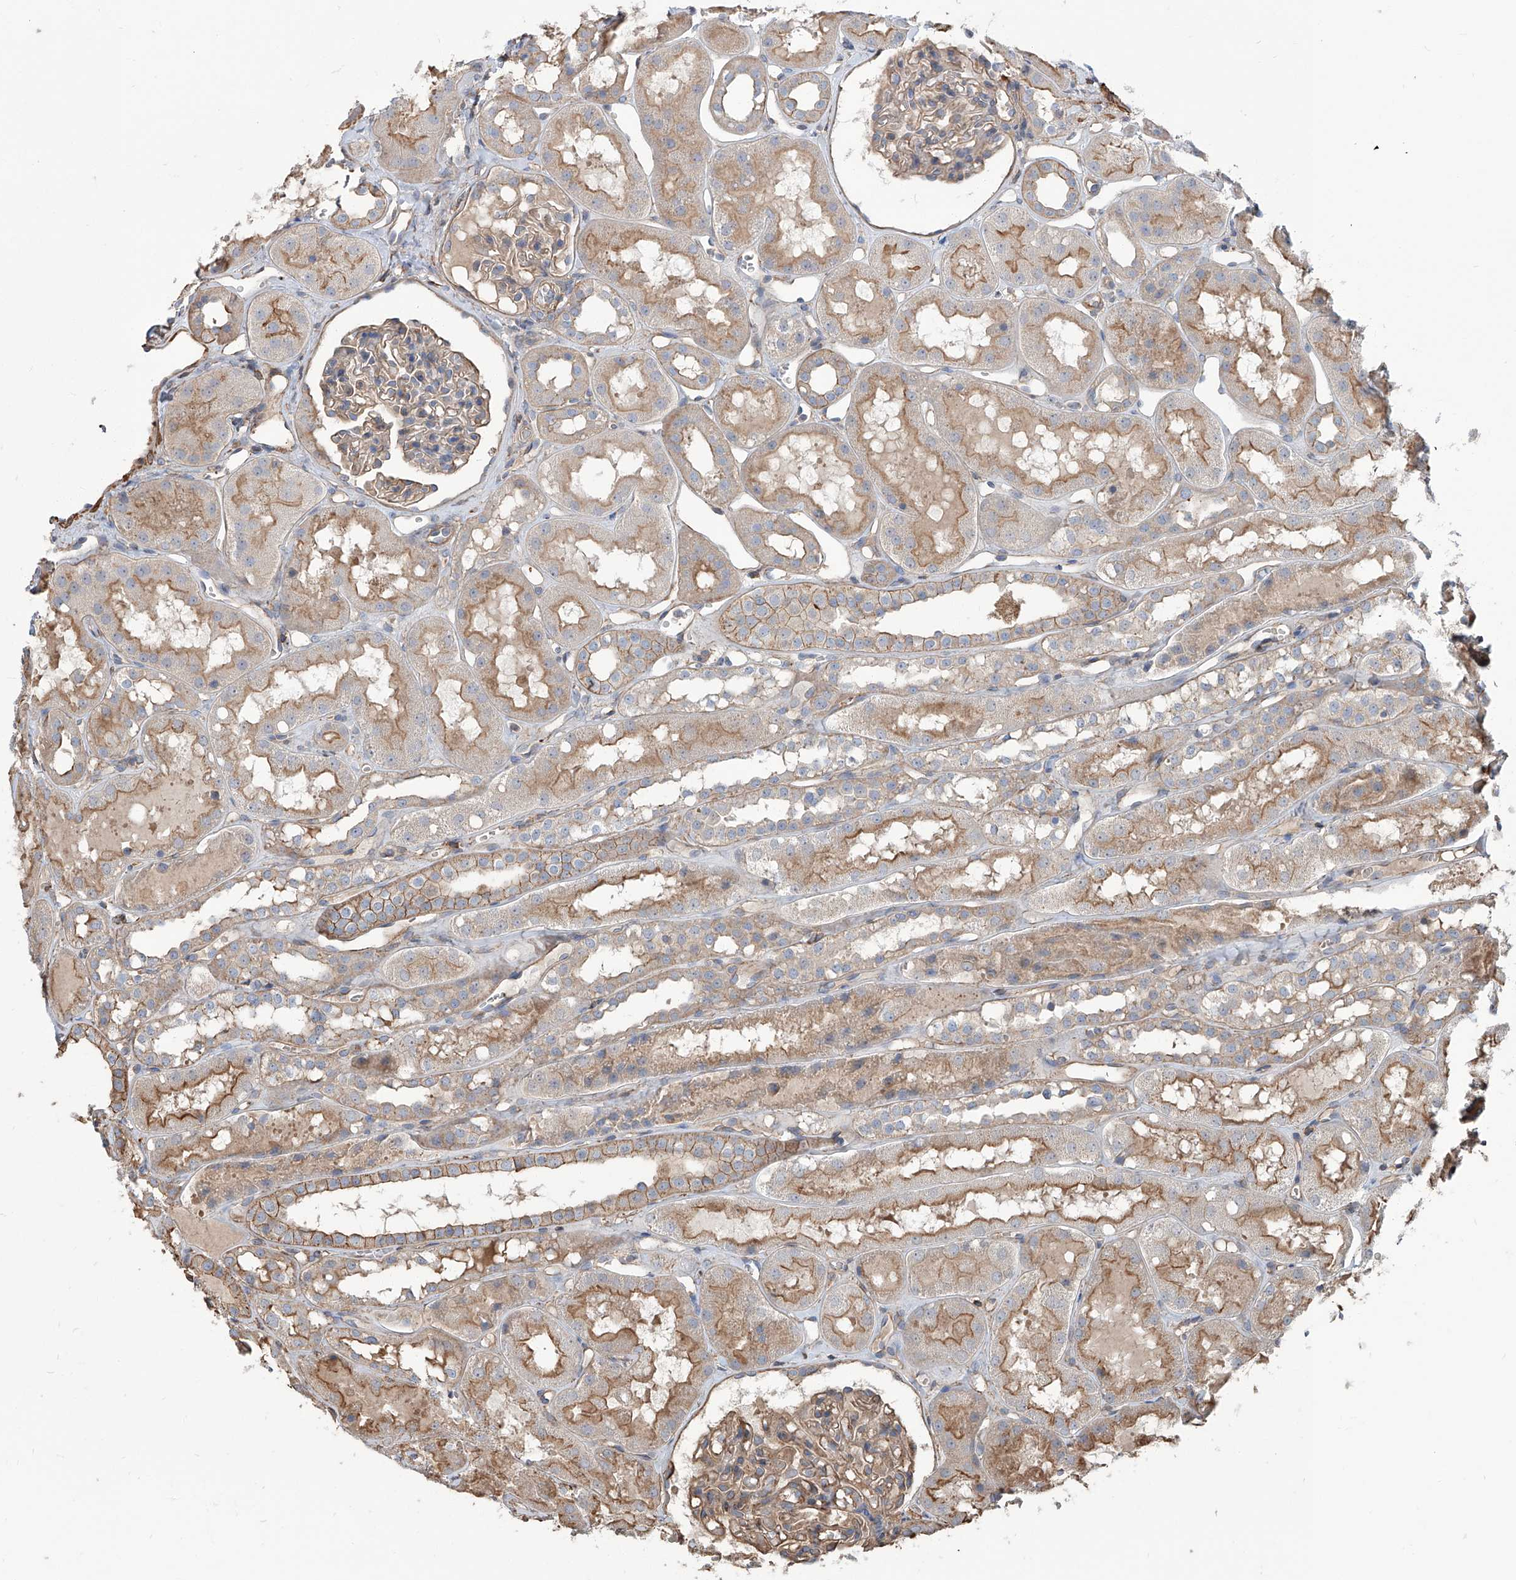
{"staining": {"intensity": "weak", "quantity": "25%-75%", "location": "cytoplasmic/membranous"}, "tissue": "kidney", "cell_type": "Cells in glomeruli", "image_type": "normal", "snomed": [{"axis": "morphology", "description": "Normal tissue, NOS"}, {"axis": "topography", "description": "Kidney"}], "caption": "Immunohistochemical staining of benign kidney reveals 25%-75% levels of weak cytoplasmic/membranous protein expression in approximately 25%-75% of cells in glomeruli.", "gene": "PIEZO2", "patient": {"sex": "male", "age": 16}}